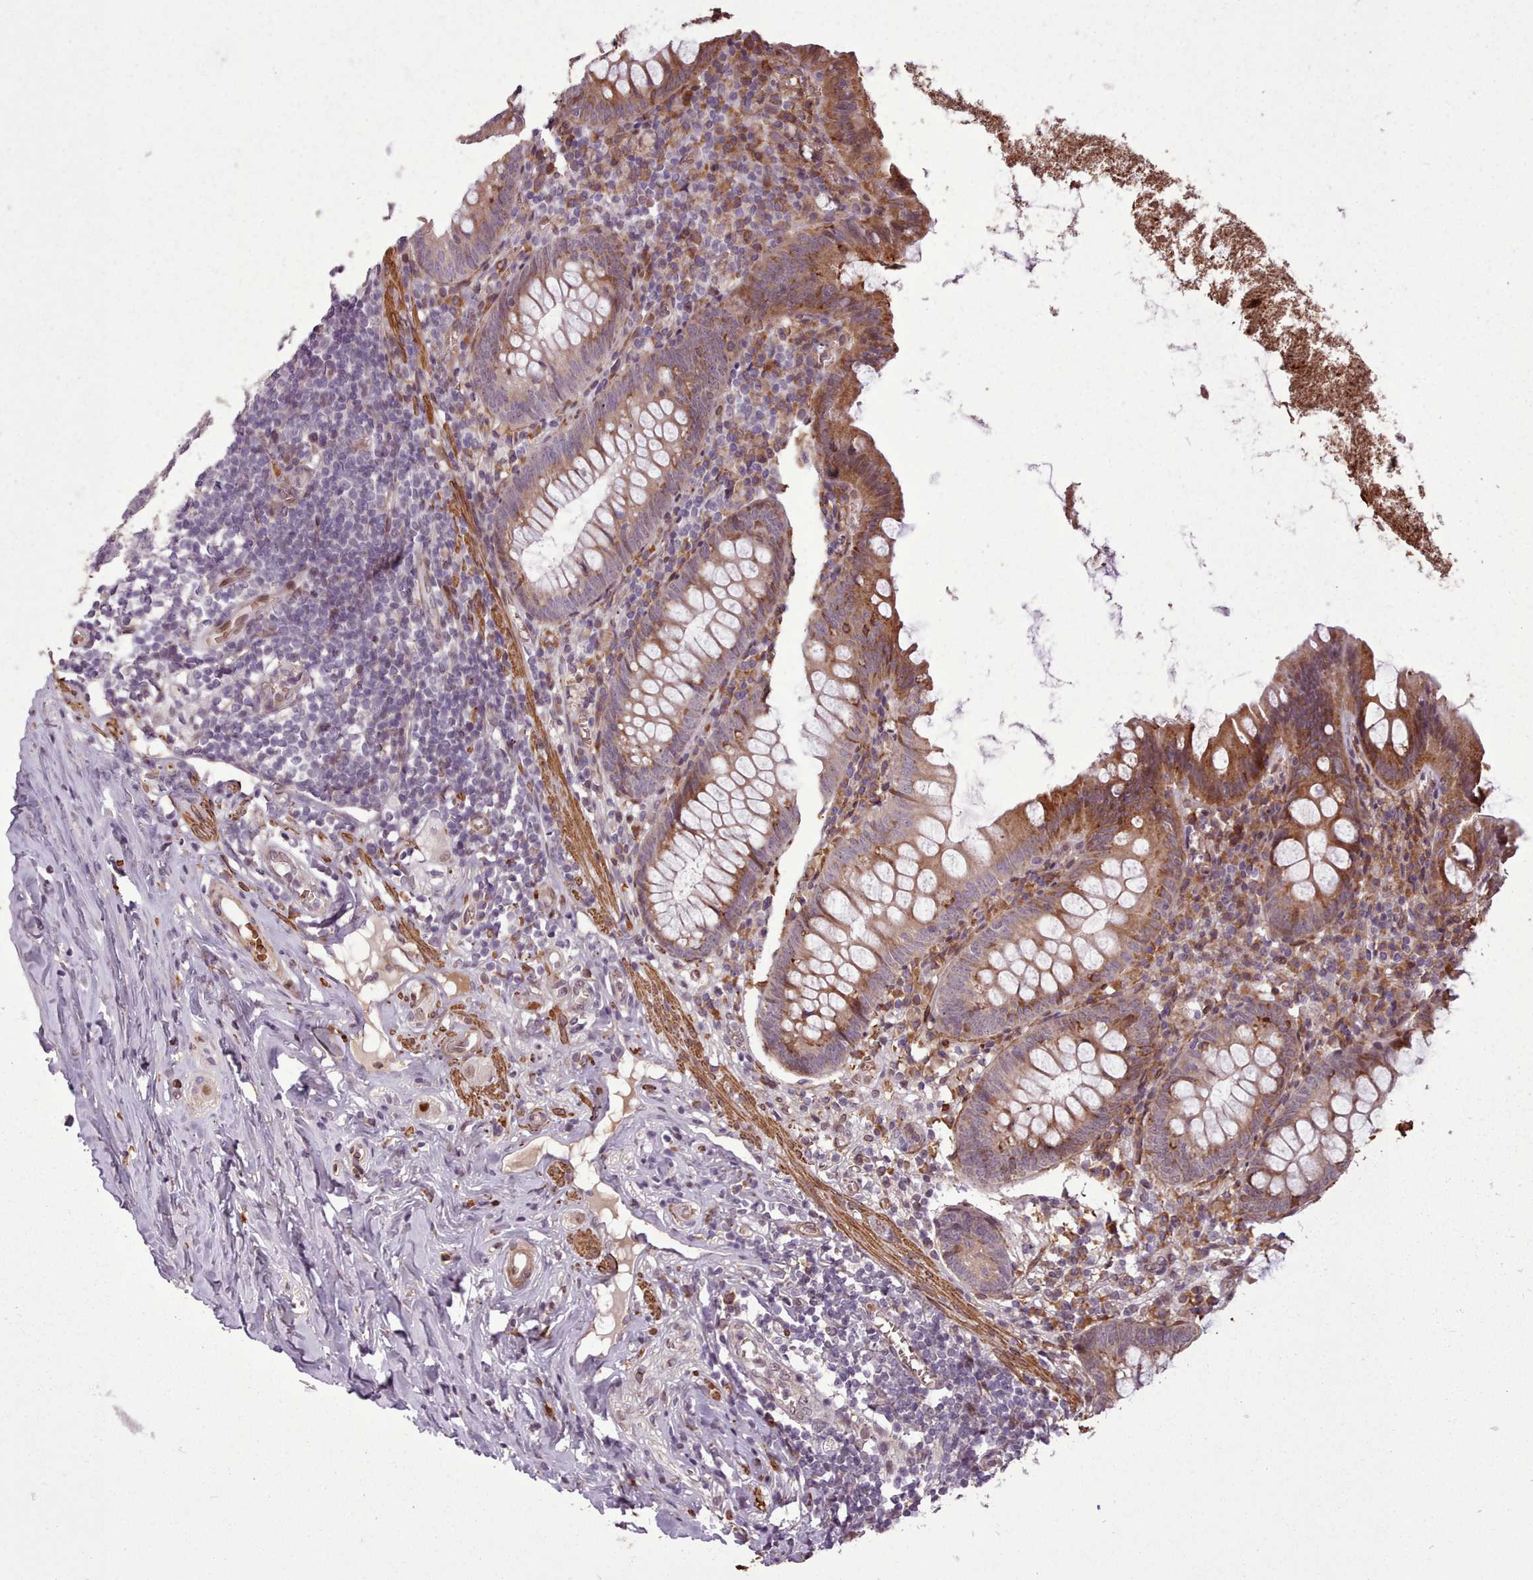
{"staining": {"intensity": "moderate", "quantity": ">75%", "location": "cytoplasmic/membranous"}, "tissue": "appendix", "cell_type": "Glandular cells", "image_type": "normal", "snomed": [{"axis": "morphology", "description": "Normal tissue, NOS"}, {"axis": "topography", "description": "Appendix"}], "caption": "Glandular cells show medium levels of moderate cytoplasmic/membranous positivity in about >75% of cells in normal appendix. (Brightfield microscopy of DAB IHC at high magnification).", "gene": "CABP1", "patient": {"sex": "female", "age": 51}}